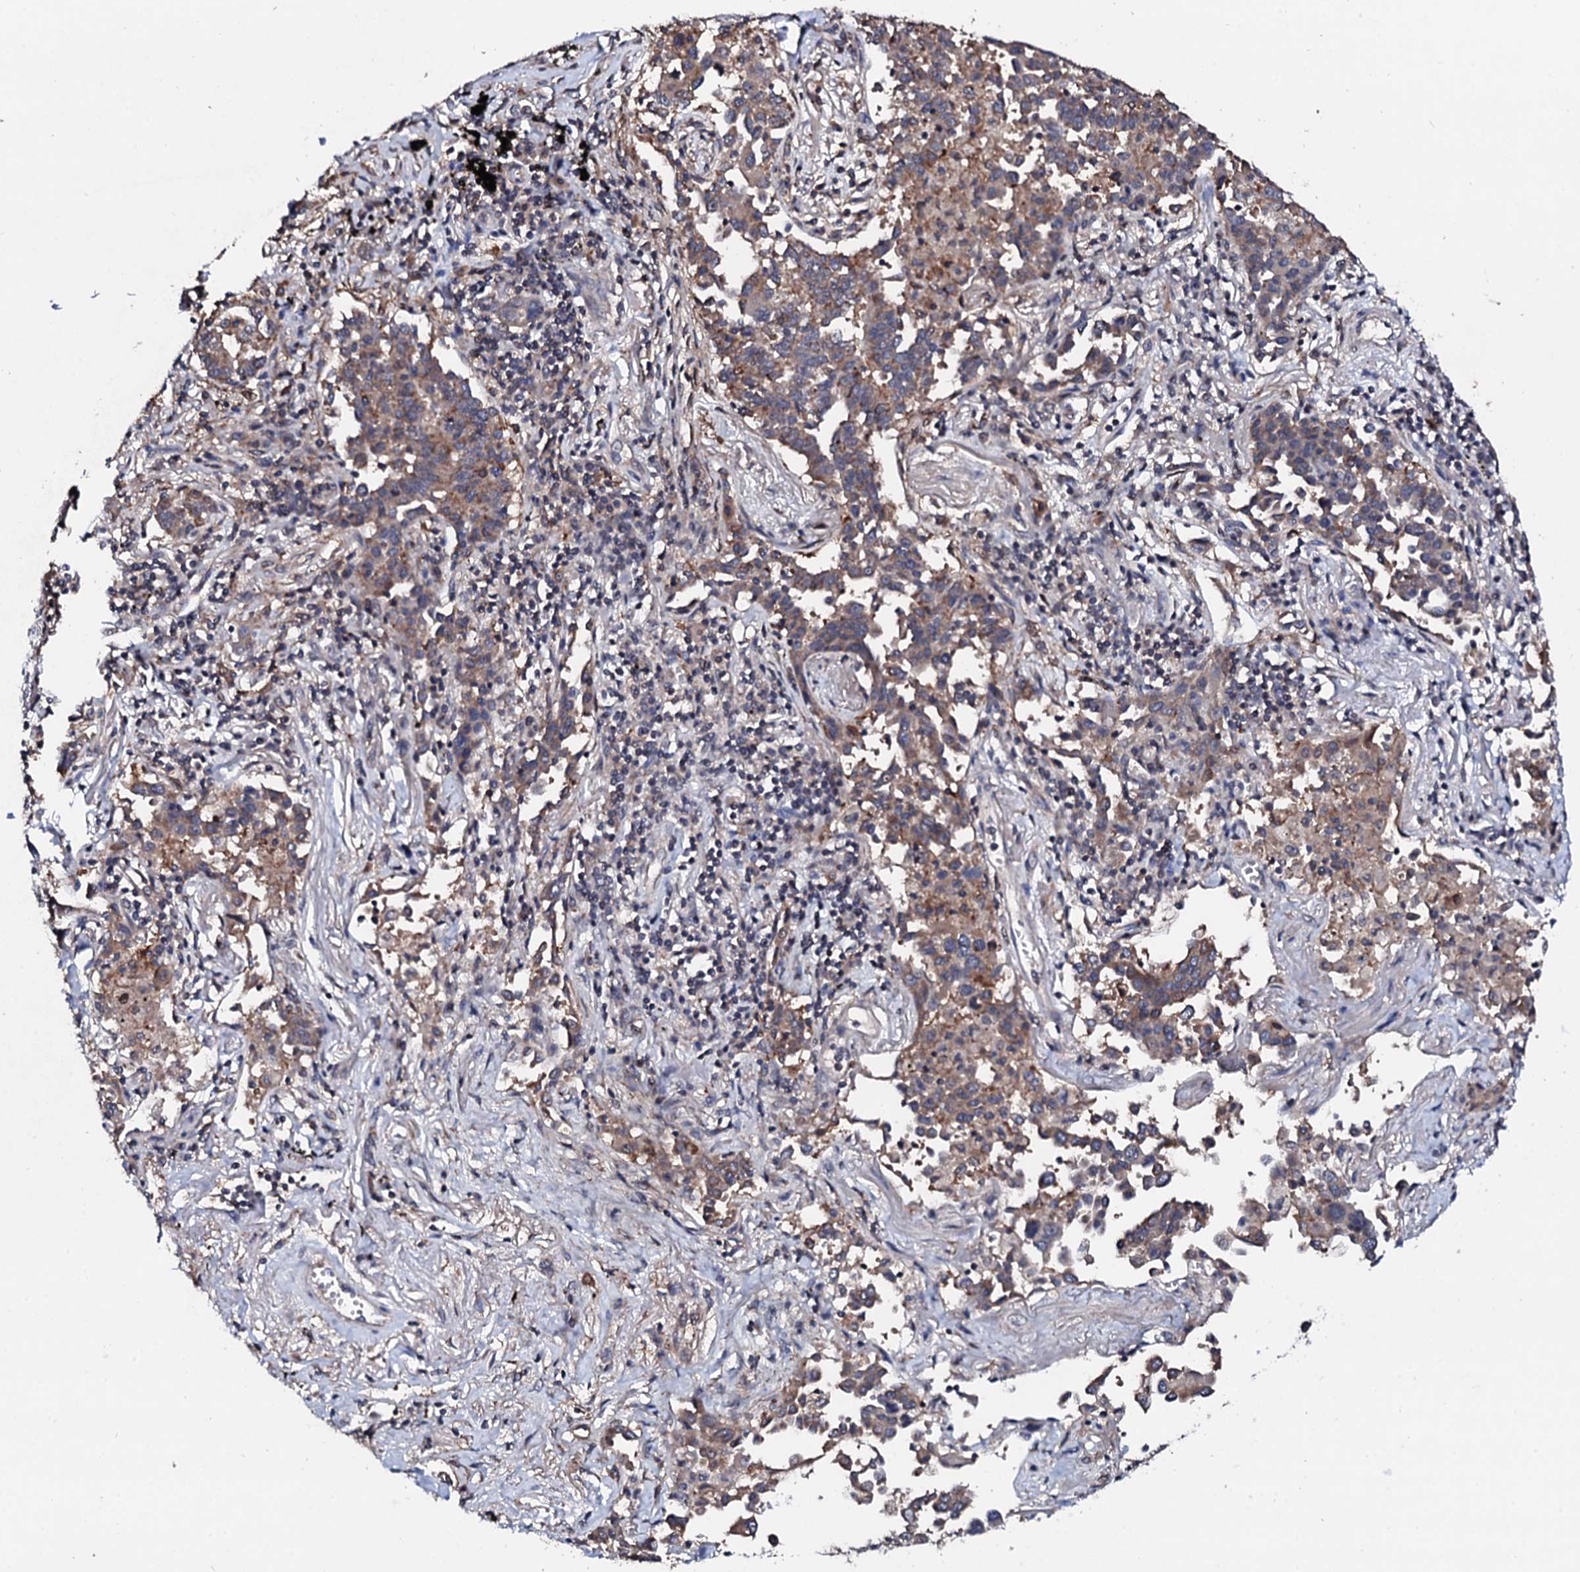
{"staining": {"intensity": "weak", "quantity": ">75%", "location": "cytoplasmic/membranous"}, "tissue": "lung cancer", "cell_type": "Tumor cells", "image_type": "cancer", "snomed": [{"axis": "morphology", "description": "Adenocarcinoma, NOS"}, {"axis": "topography", "description": "Lung"}], "caption": "An immunohistochemistry photomicrograph of neoplastic tissue is shown. Protein staining in brown shows weak cytoplasmic/membranous positivity in lung cancer (adenocarcinoma) within tumor cells.", "gene": "EDC3", "patient": {"sex": "male", "age": 67}}